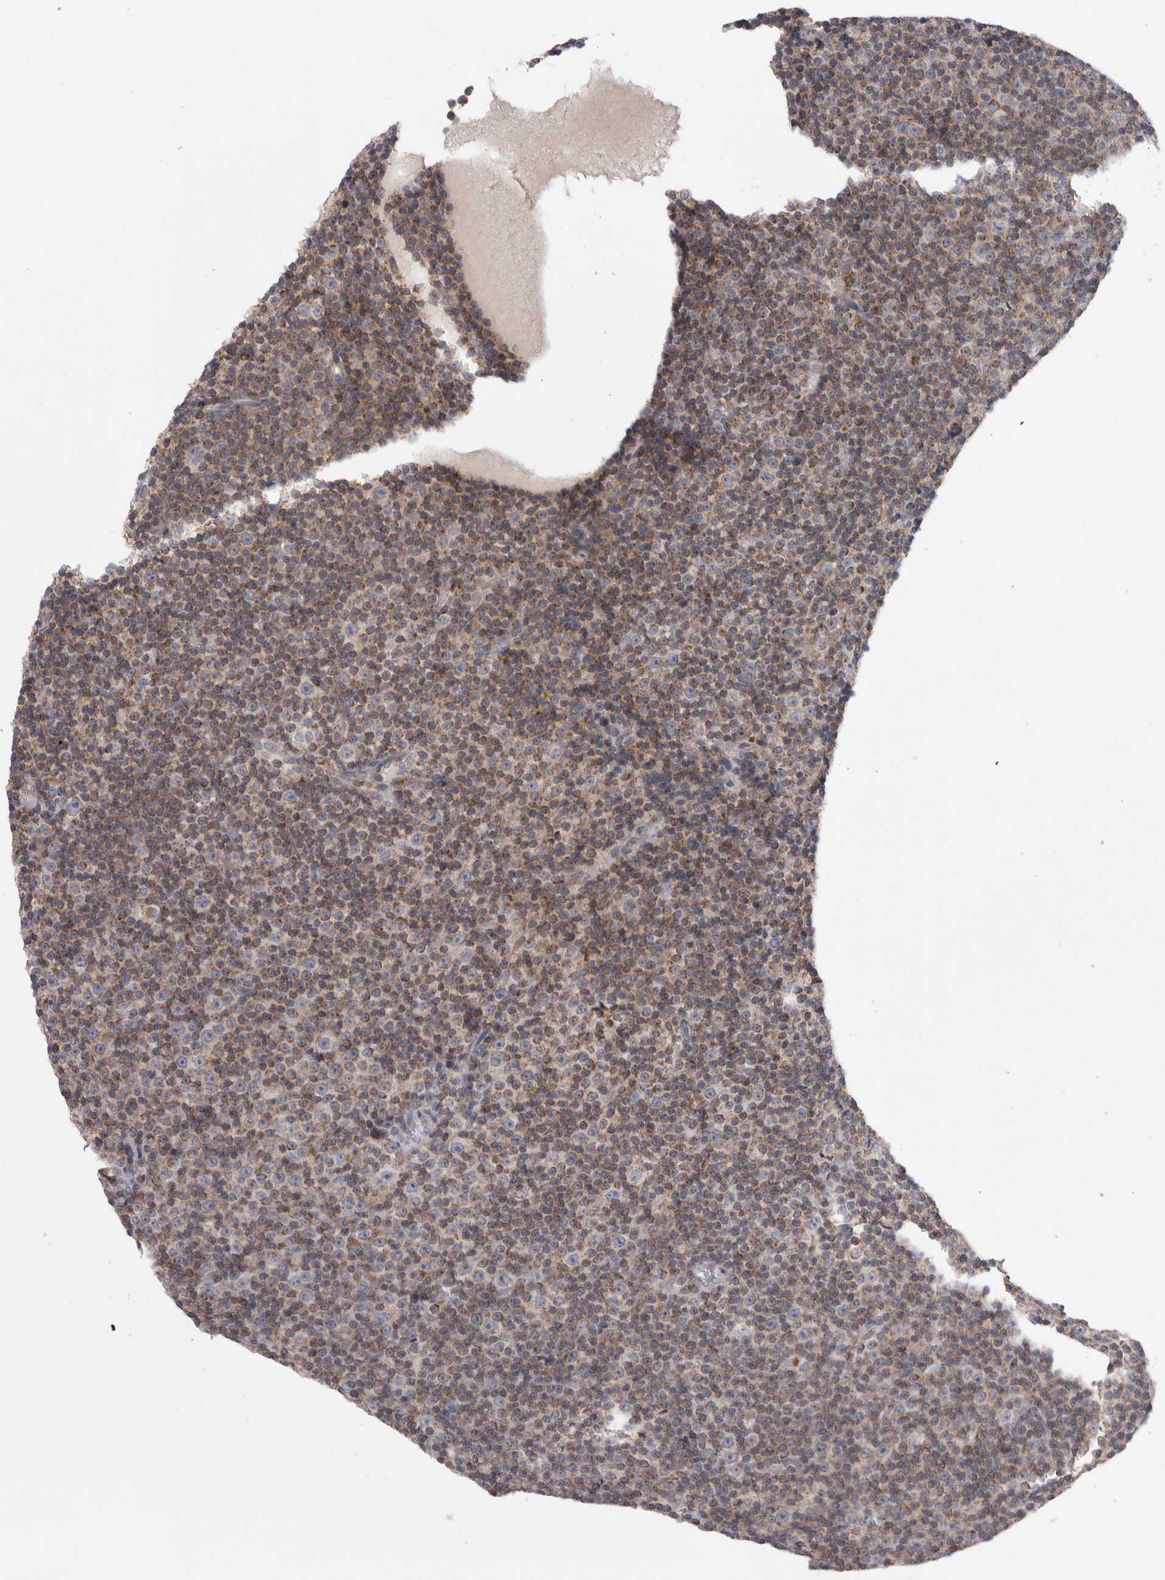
{"staining": {"intensity": "weak", "quantity": "25%-75%", "location": "cytoplasmic/membranous"}, "tissue": "lymphoma", "cell_type": "Tumor cells", "image_type": "cancer", "snomed": [{"axis": "morphology", "description": "Malignant lymphoma, non-Hodgkin's type, Low grade"}, {"axis": "topography", "description": "Lymph node"}], "caption": "A high-resolution photomicrograph shows immunohistochemistry (IHC) staining of lymphoma, which displays weak cytoplasmic/membranous expression in about 25%-75% of tumor cells. Nuclei are stained in blue.", "gene": "DARS2", "patient": {"sex": "female", "age": 67}}